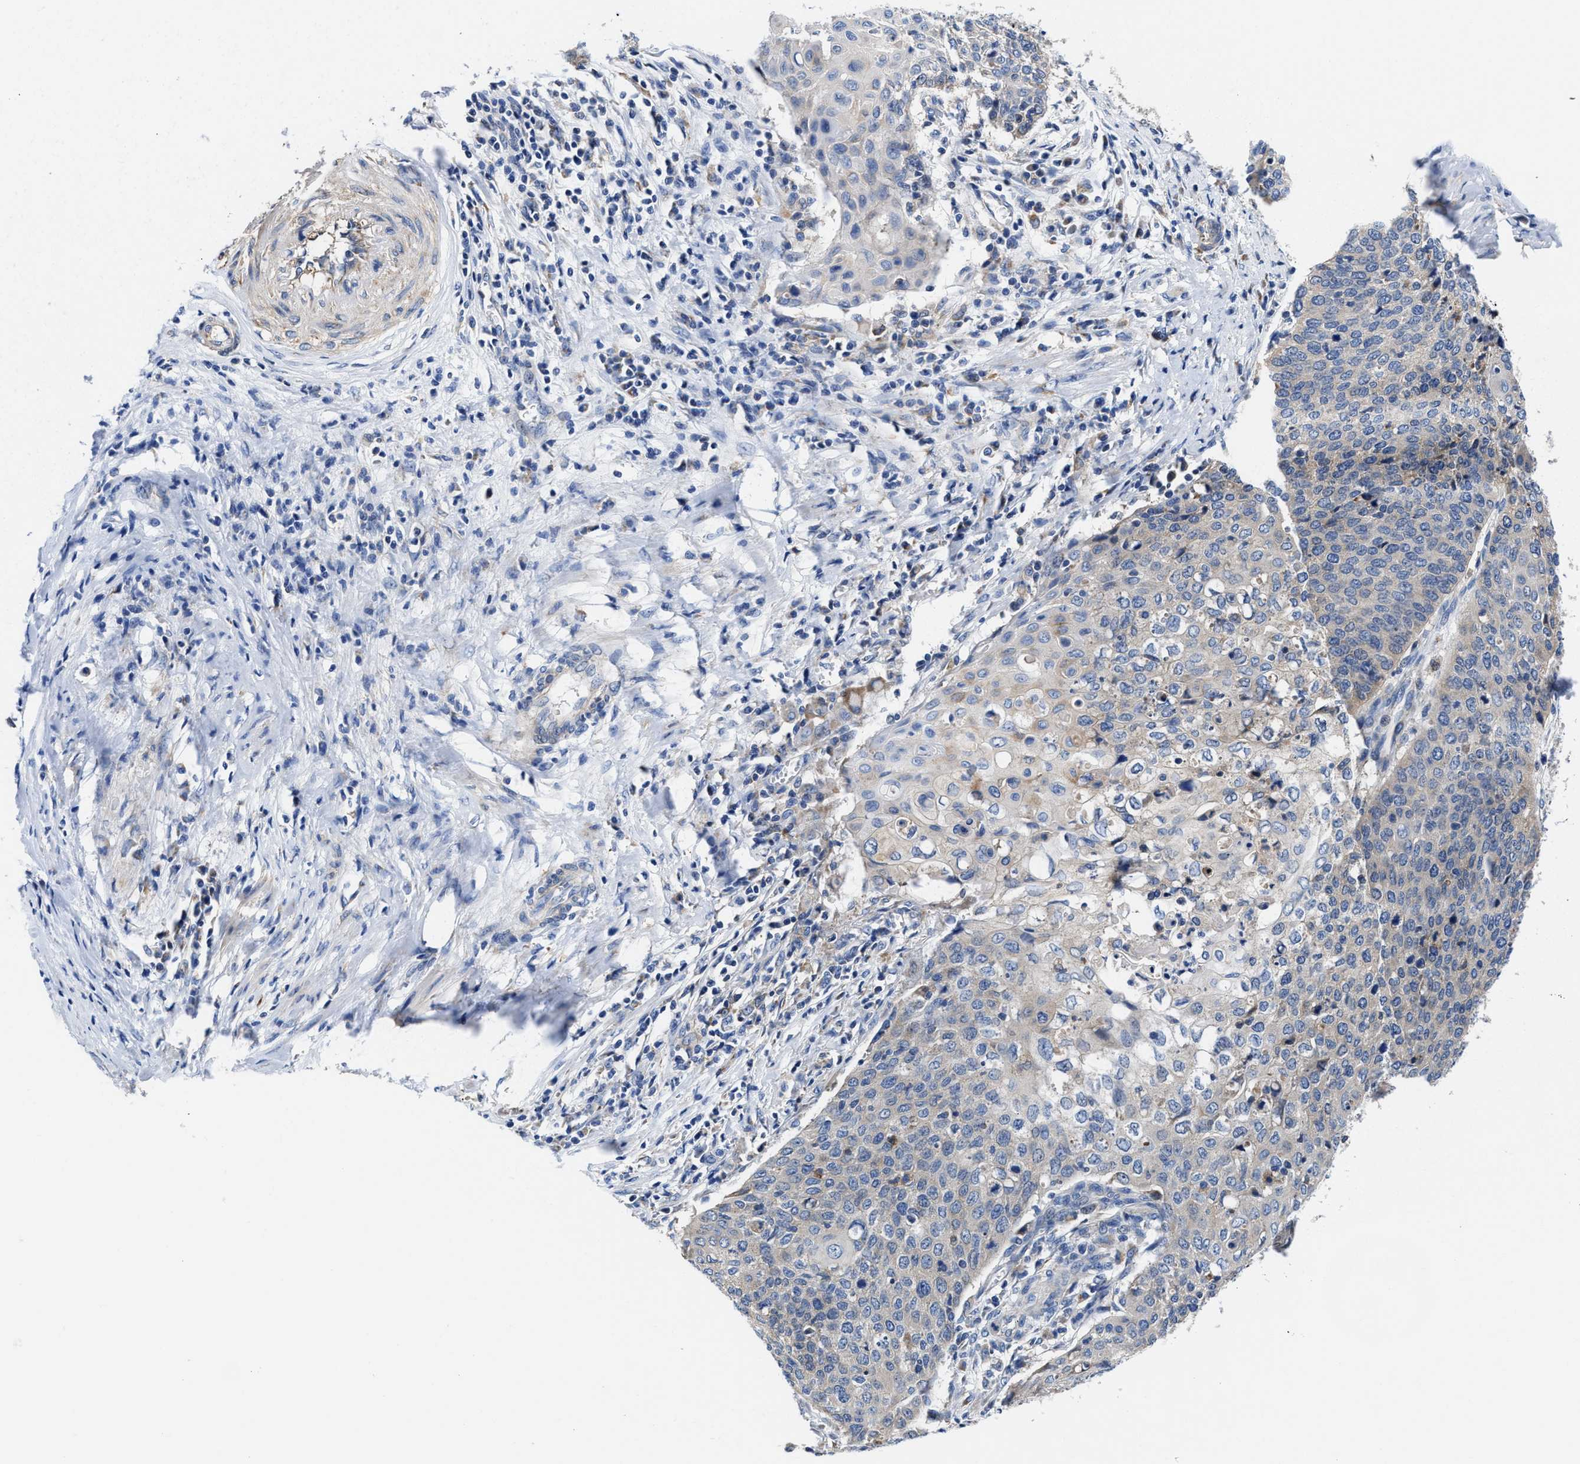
{"staining": {"intensity": "weak", "quantity": "<25%", "location": "cytoplasmic/membranous"}, "tissue": "cervical cancer", "cell_type": "Tumor cells", "image_type": "cancer", "snomed": [{"axis": "morphology", "description": "Squamous cell carcinoma, NOS"}, {"axis": "topography", "description": "Cervix"}], "caption": "A high-resolution micrograph shows immunohistochemistry staining of cervical cancer (squamous cell carcinoma), which exhibits no significant staining in tumor cells.", "gene": "TMEM30A", "patient": {"sex": "female", "age": 39}}